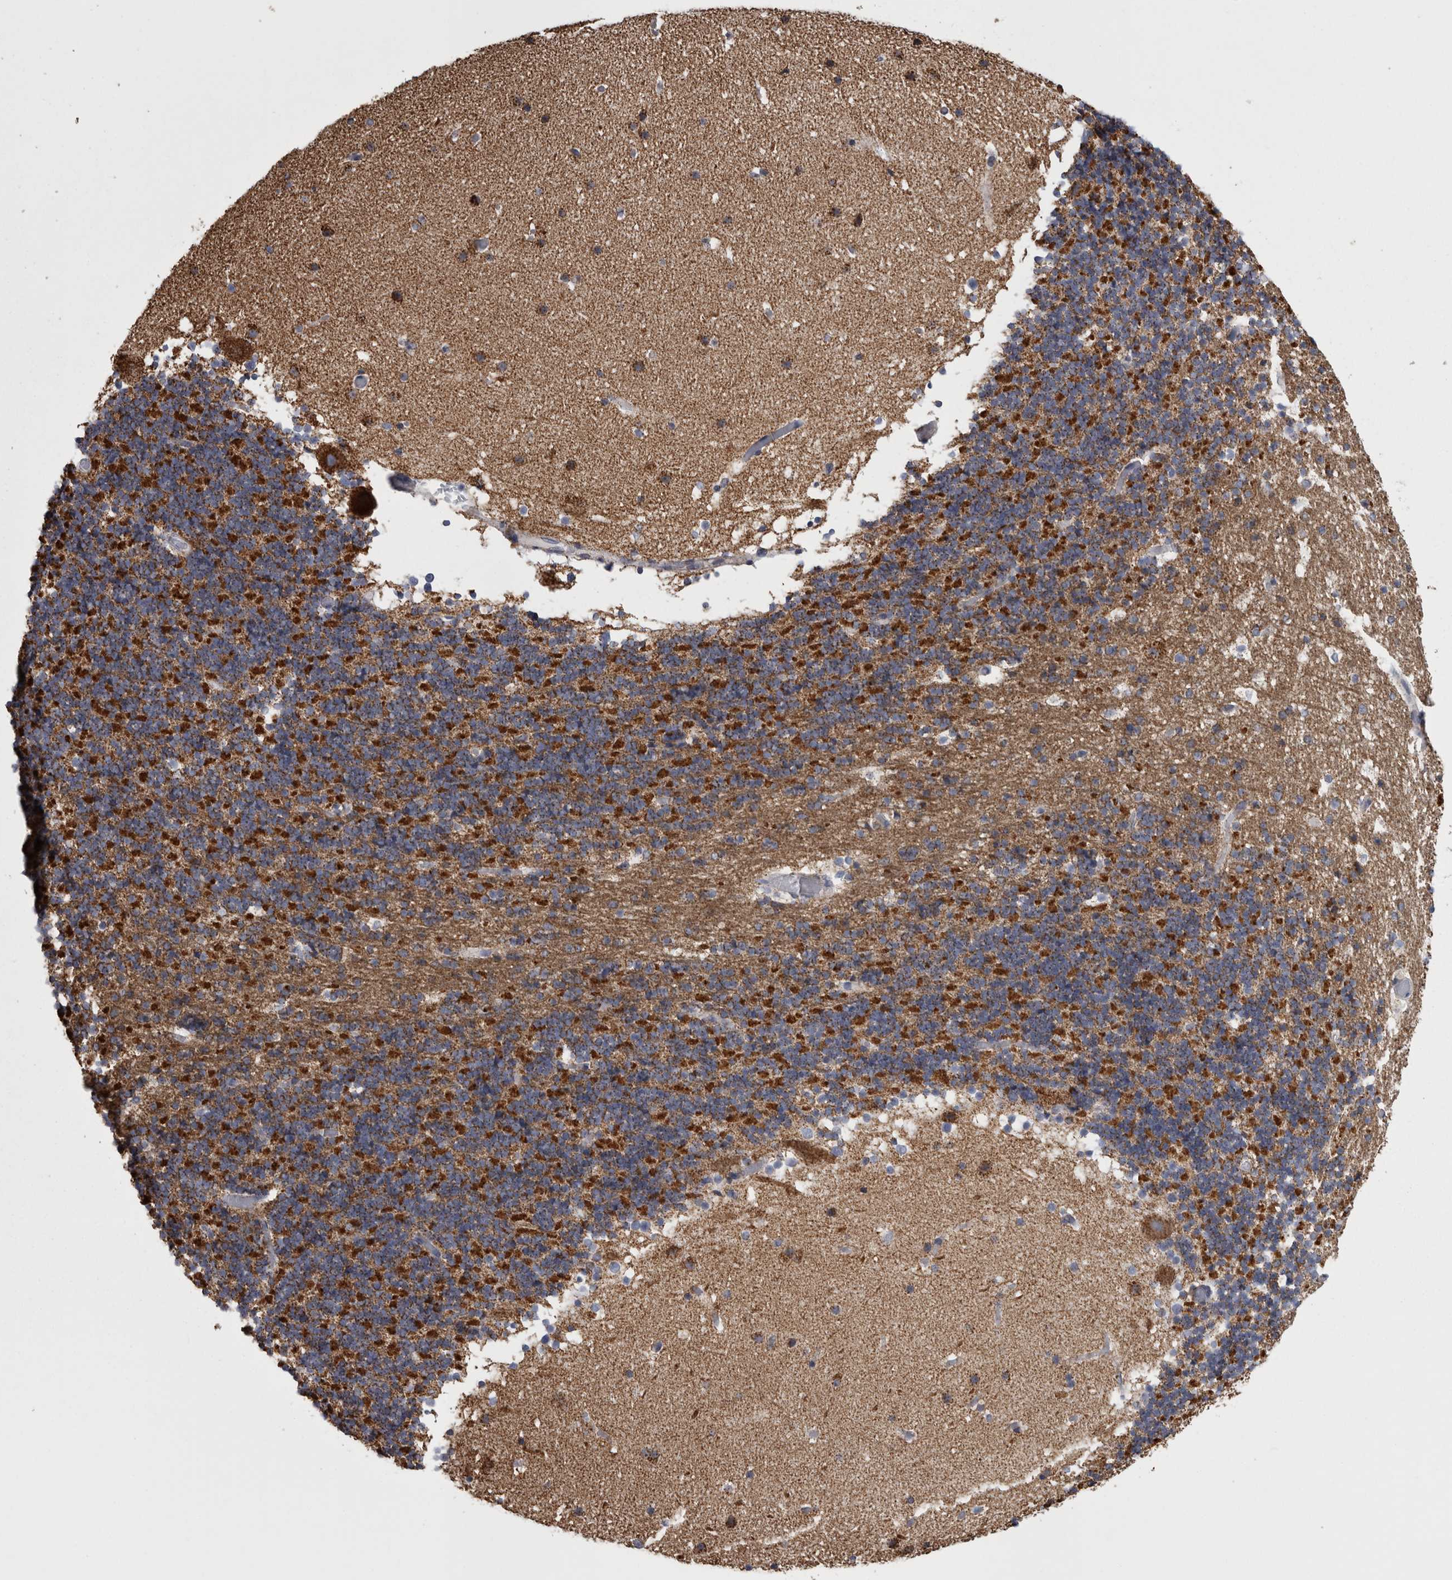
{"staining": {"intensity": "strong", "quantity": ">75%", "location": "cytoplasmic/membranous"}, "tissue": "cerebellum", "cell_type": "Cells in granular layer", "image_type": "normal", "snomed": [{"axis": "morphology", "description": "Normal tissue, NOS"}, {"axis": "topography", "description": "Cerebellum"}], "caption": "Immunohistochemistry micrograph of unremarkable cerebellum: human cerebellum stained using immunohistochemistry reveals high levels of strong protein expression localized specifically in the cytoplasmic/membranous of cells in granular layer, appearing as a cytoplasmic/membranous brown color.", "gene": "MDH2", "patient": {"sex": "male", "age": 57}}